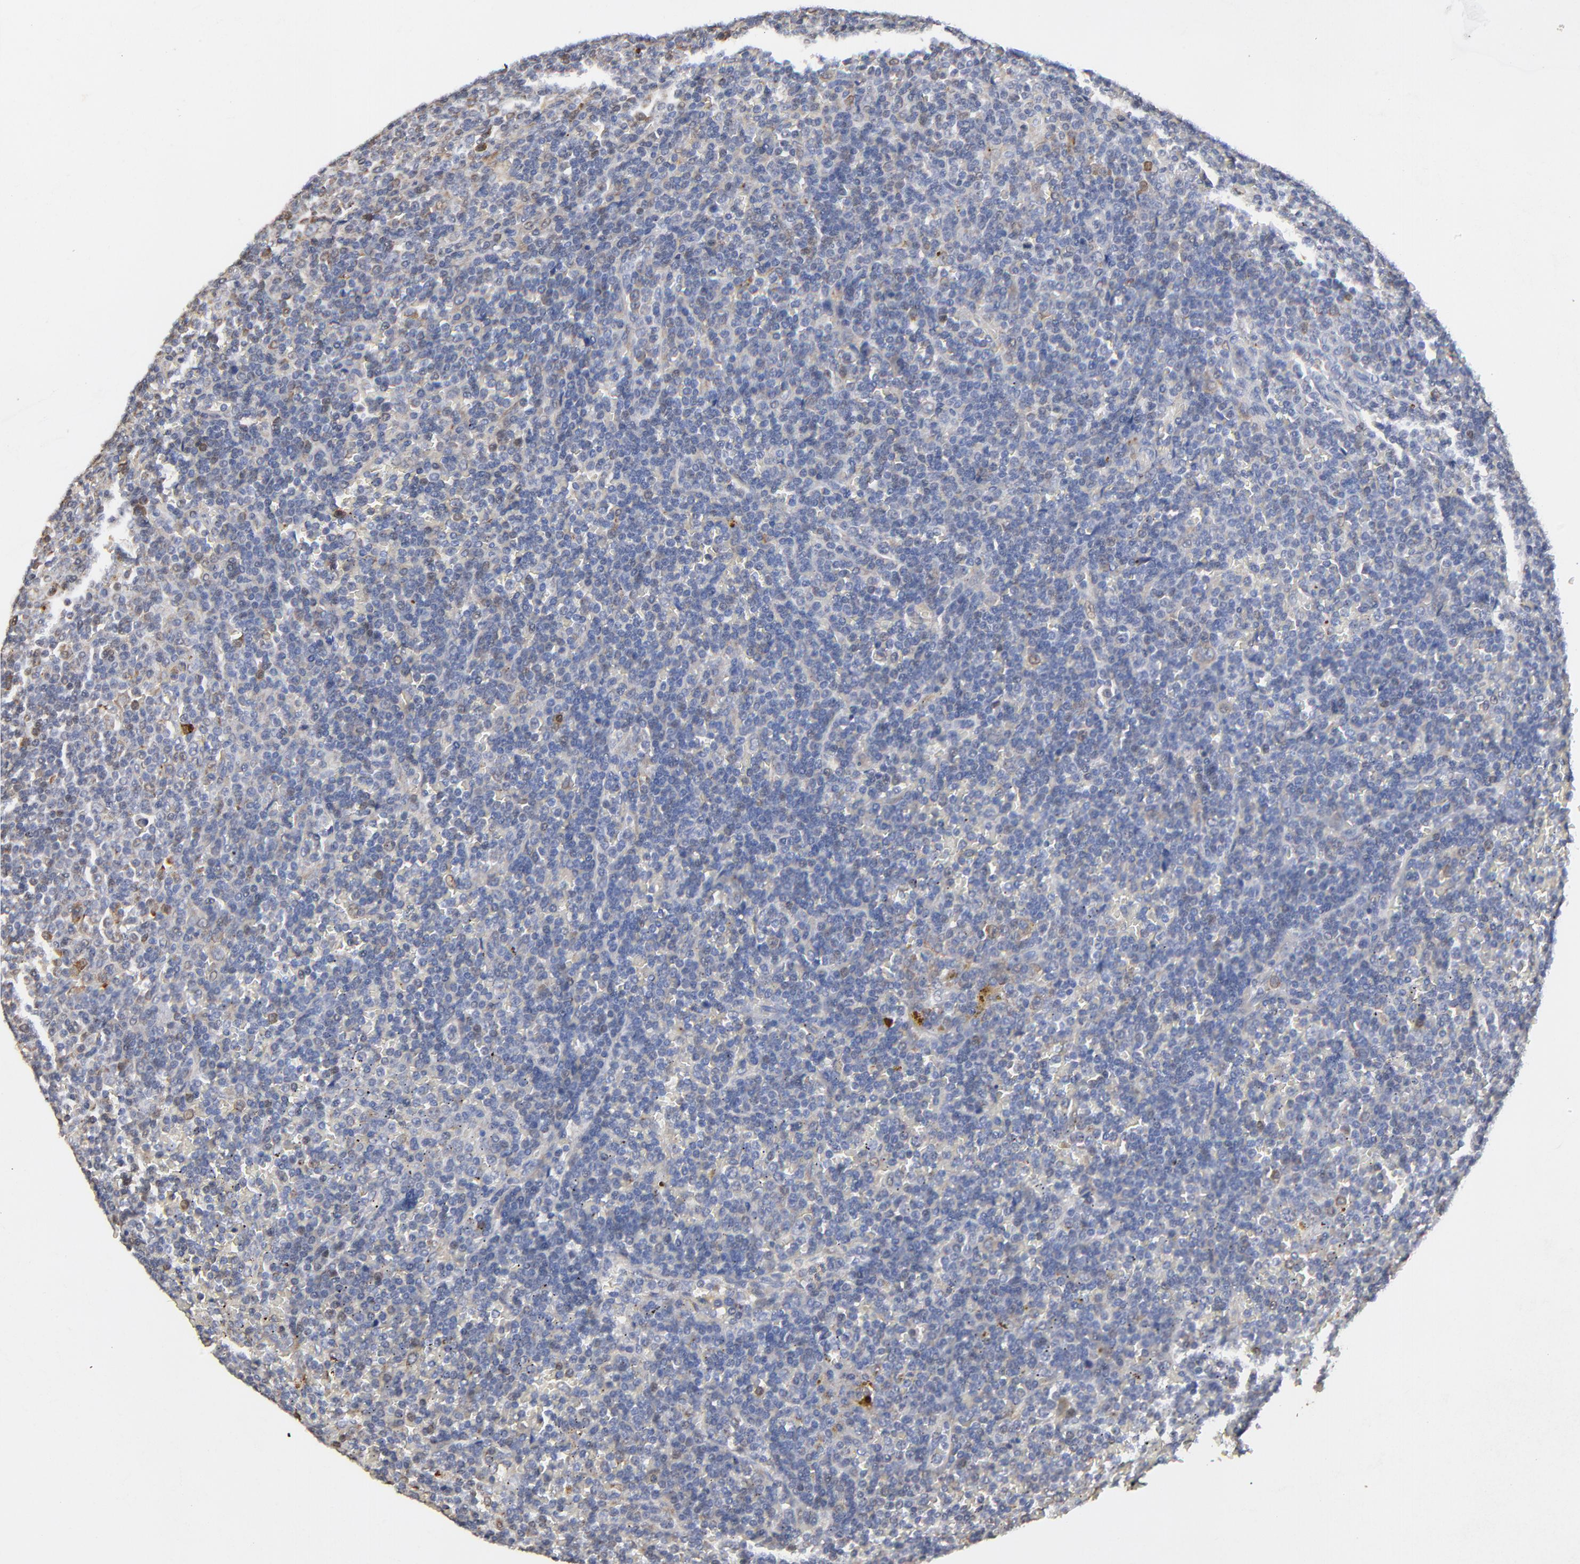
{"staining": {"intensity": "weak", "quantity": "<25%", "location": "cytoplasmic/membranous"}, "tissue": "lymphoma", "cell_type": "Tumor cells", "image_type": "cancer", "snomed": [{"axis": "morphology", "description": "Malignant lymphoma, non-Hodgkin's type, Low grade"}, {"axis": "topography", "description": "Spleen"}], "caption": "DAB immunohistochemical staining of malignant lymphoma, non-Hodgkin's type (low-grade) shows no significant expression in tumor cells.", "gene": "LGALS3", "patient": {"sex": "male", "age": 80}}